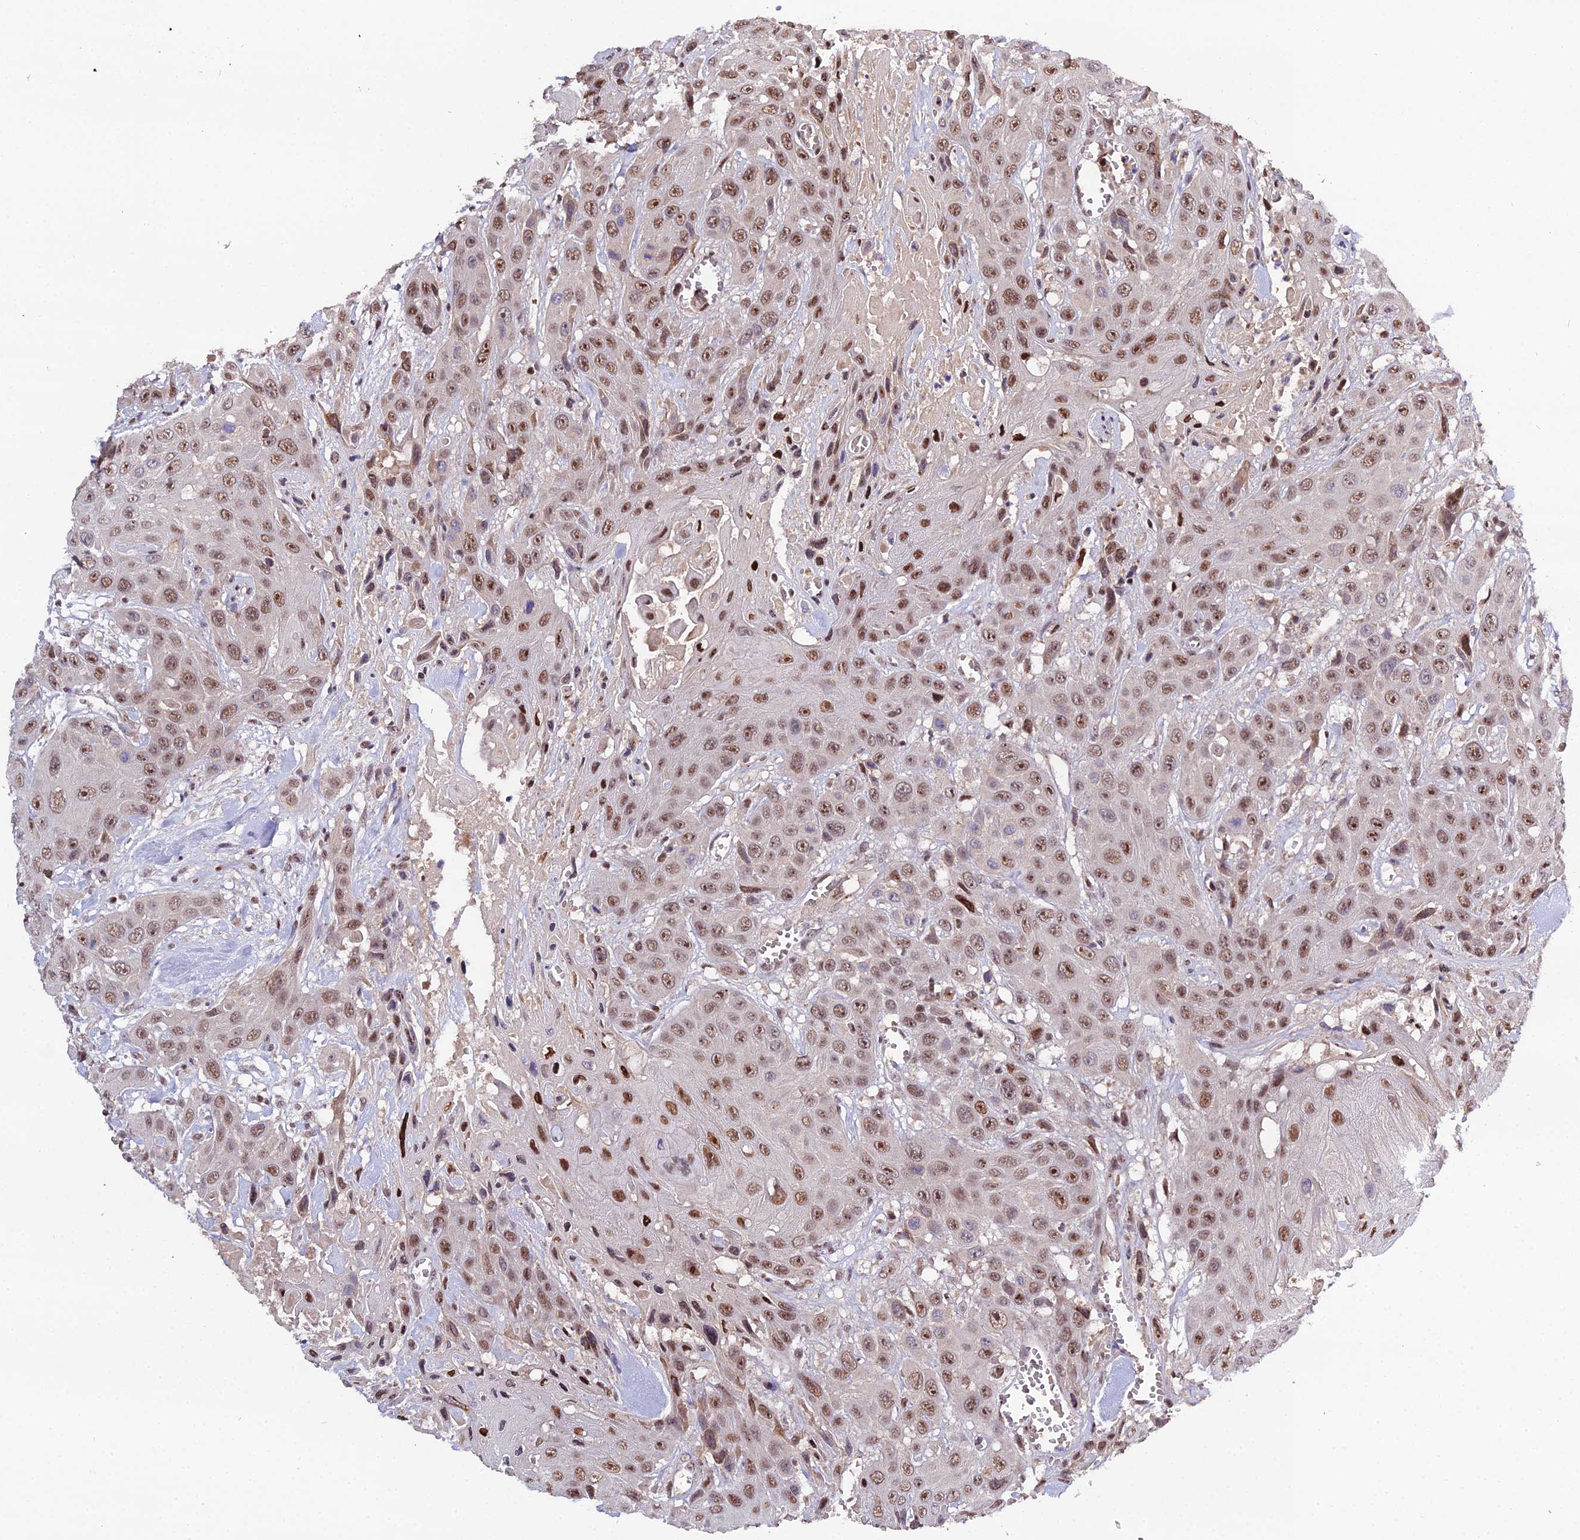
{"staining": {"intensity": "moderate", "quantity": ">75%", "location": "nuclear"}, "tissue": "head and neck cancer", "cell_type": "Tumor cells", "image_type": "cancer", "snomed": [{"axis": "morphology", "description": "Squamous cell carcinoma, NOS"}, {"axis": "topography", "description": "Head-Neck"}], "caption": "The photomicrograph reveals immunohistochemical staining of head and neck squamous cell carcinoma. There is moderate nuclear staining is appreciated in about >75% of tumor cells.", "gene": "ARL2", "patient": {"sex": "male", "age": 81}}